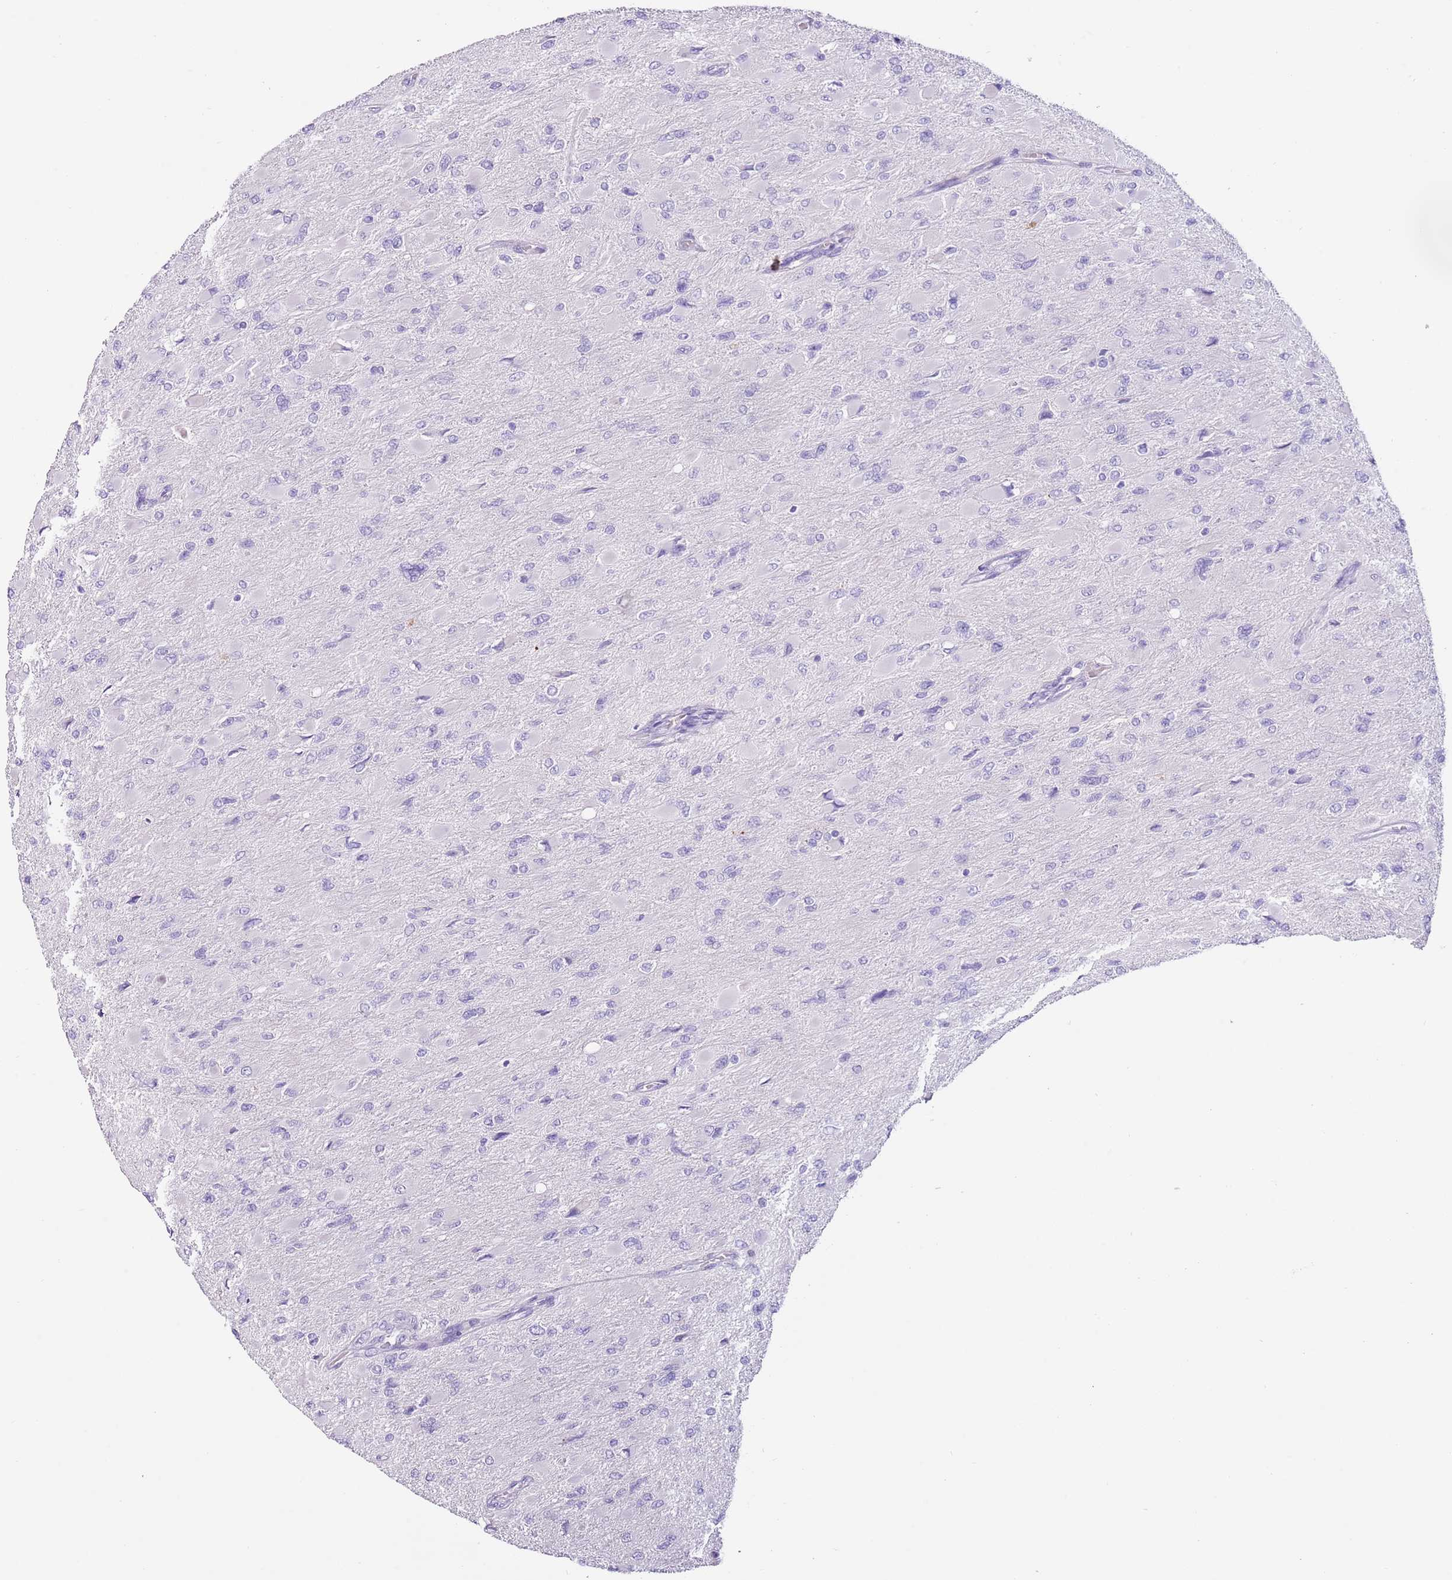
{"staining": {"intensity": "negative", "quantity": "none", "location": "none"}, "tissue": "glioma", "cell_type": "Tumor cells", "image_type": "cancer", "snomed": [{"axis": "morphology", "description": "Glioma, malignant, High grade"}, {"axis": "topography", "description": "Cerebral cortex"}], "caption": "Malignant high-grade glioma was stained to show a protein in brown. There is no significant positivity in tumor cells. (DAB immunohistochemistry with hematoxylin counter stain).", "gene": "SLC7A14", "patient": {"sex": "female", "age": 36}}